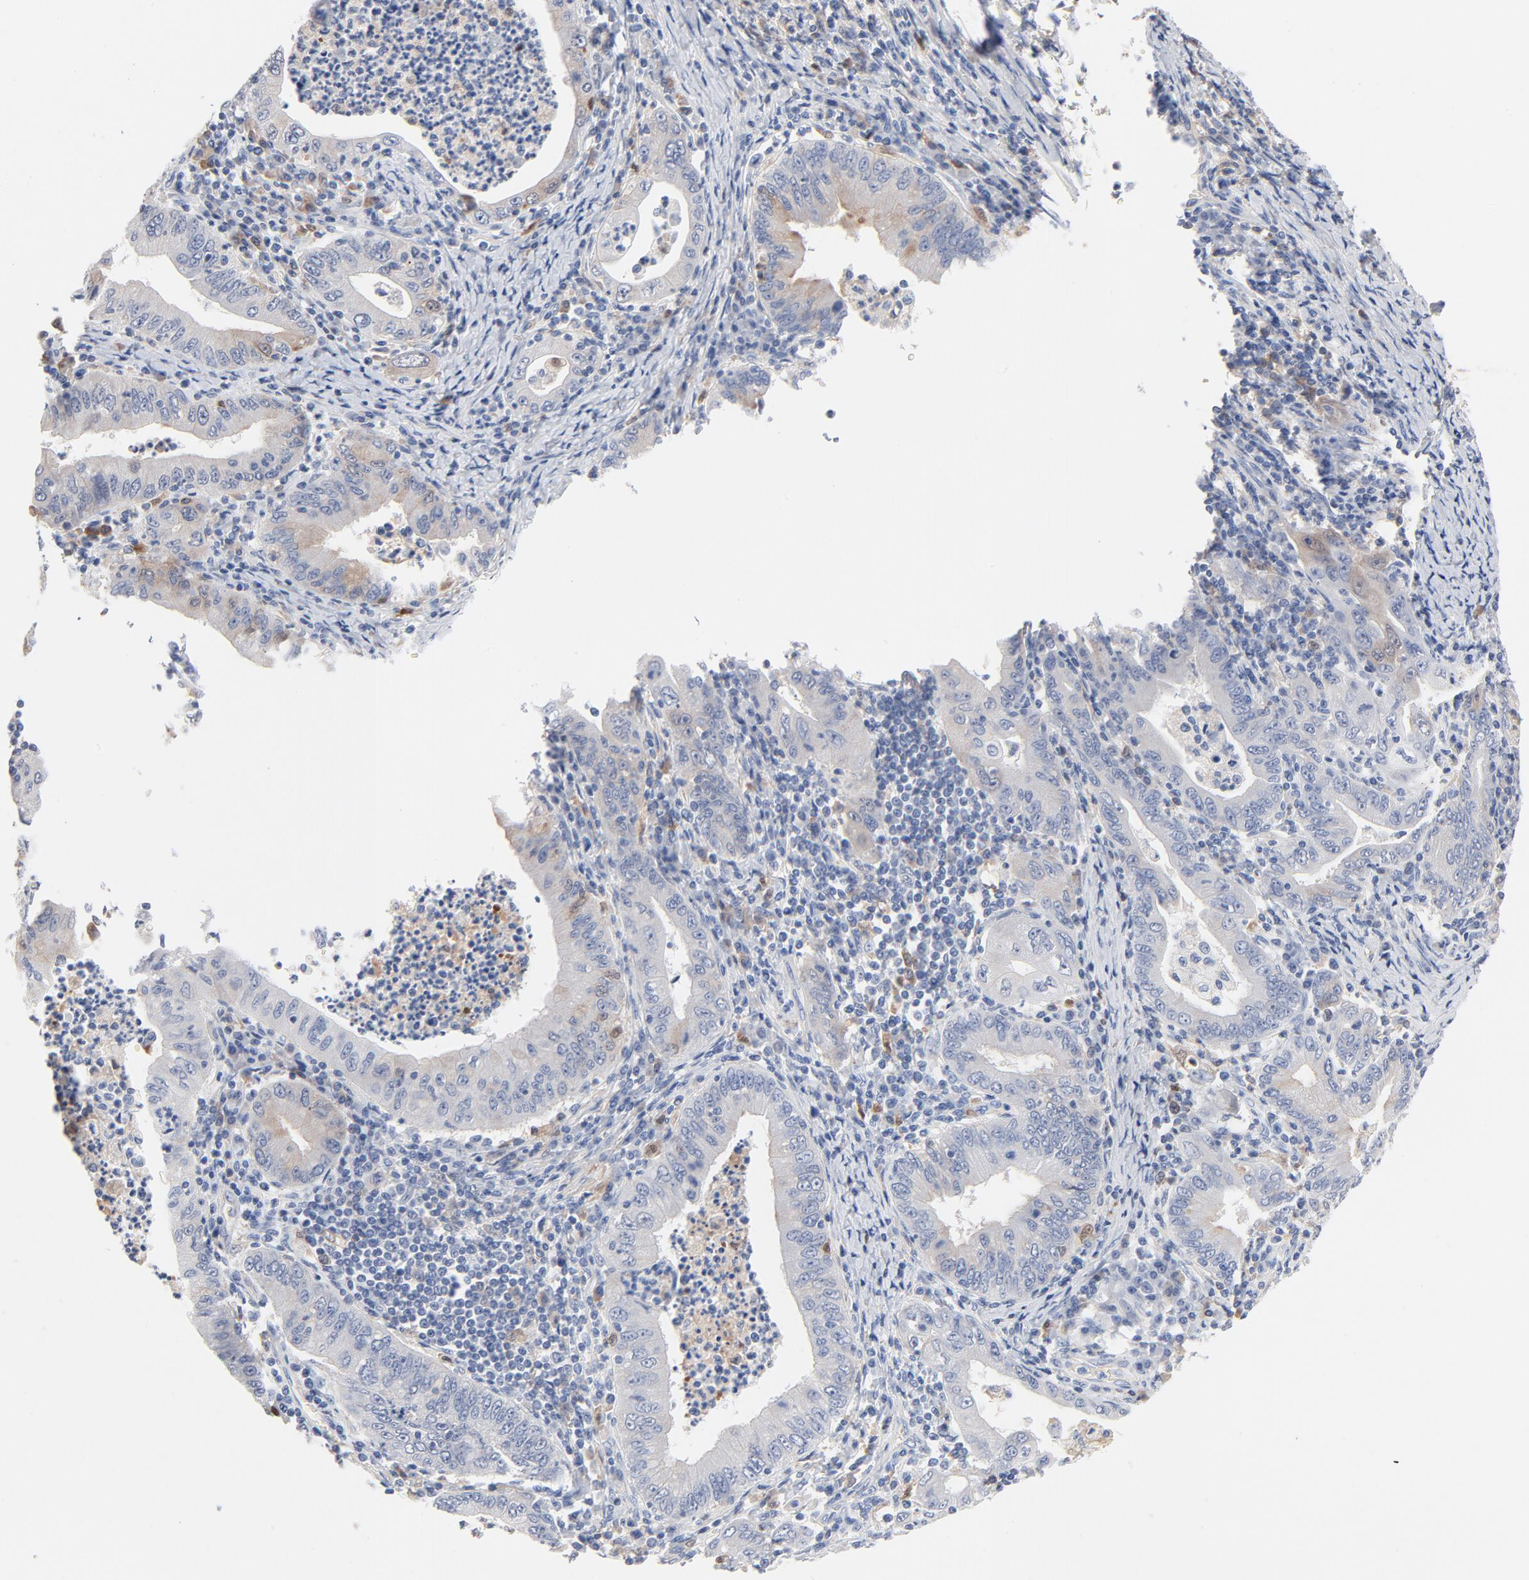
{"staining": {"intensity": "negative", "quantity": "none", "location": "none"}, "tissue": "stomach cancer", "cell_type": "Tumor cells", "image_type": "cancer", "snomed": [{"axis": "morphology", "description": "Normal tissue, NOS"}, {"axis": "morphology", "description": "Adenocarcinoma, NOS"}, {"axis": "topography", "description": "Esophagus"}, {"axis": "topography", "description": "Stomach, upper"}, {"axis": "topography", "description": "Peripheral nerve tissue"}], "caption": "This is an immunohistochemistry micrograph of human stomach adenocarcinoma. There is no expression in tumor cells.", "gene": "SERPINA4", "patient": {"sex": "male", "age": 62}}